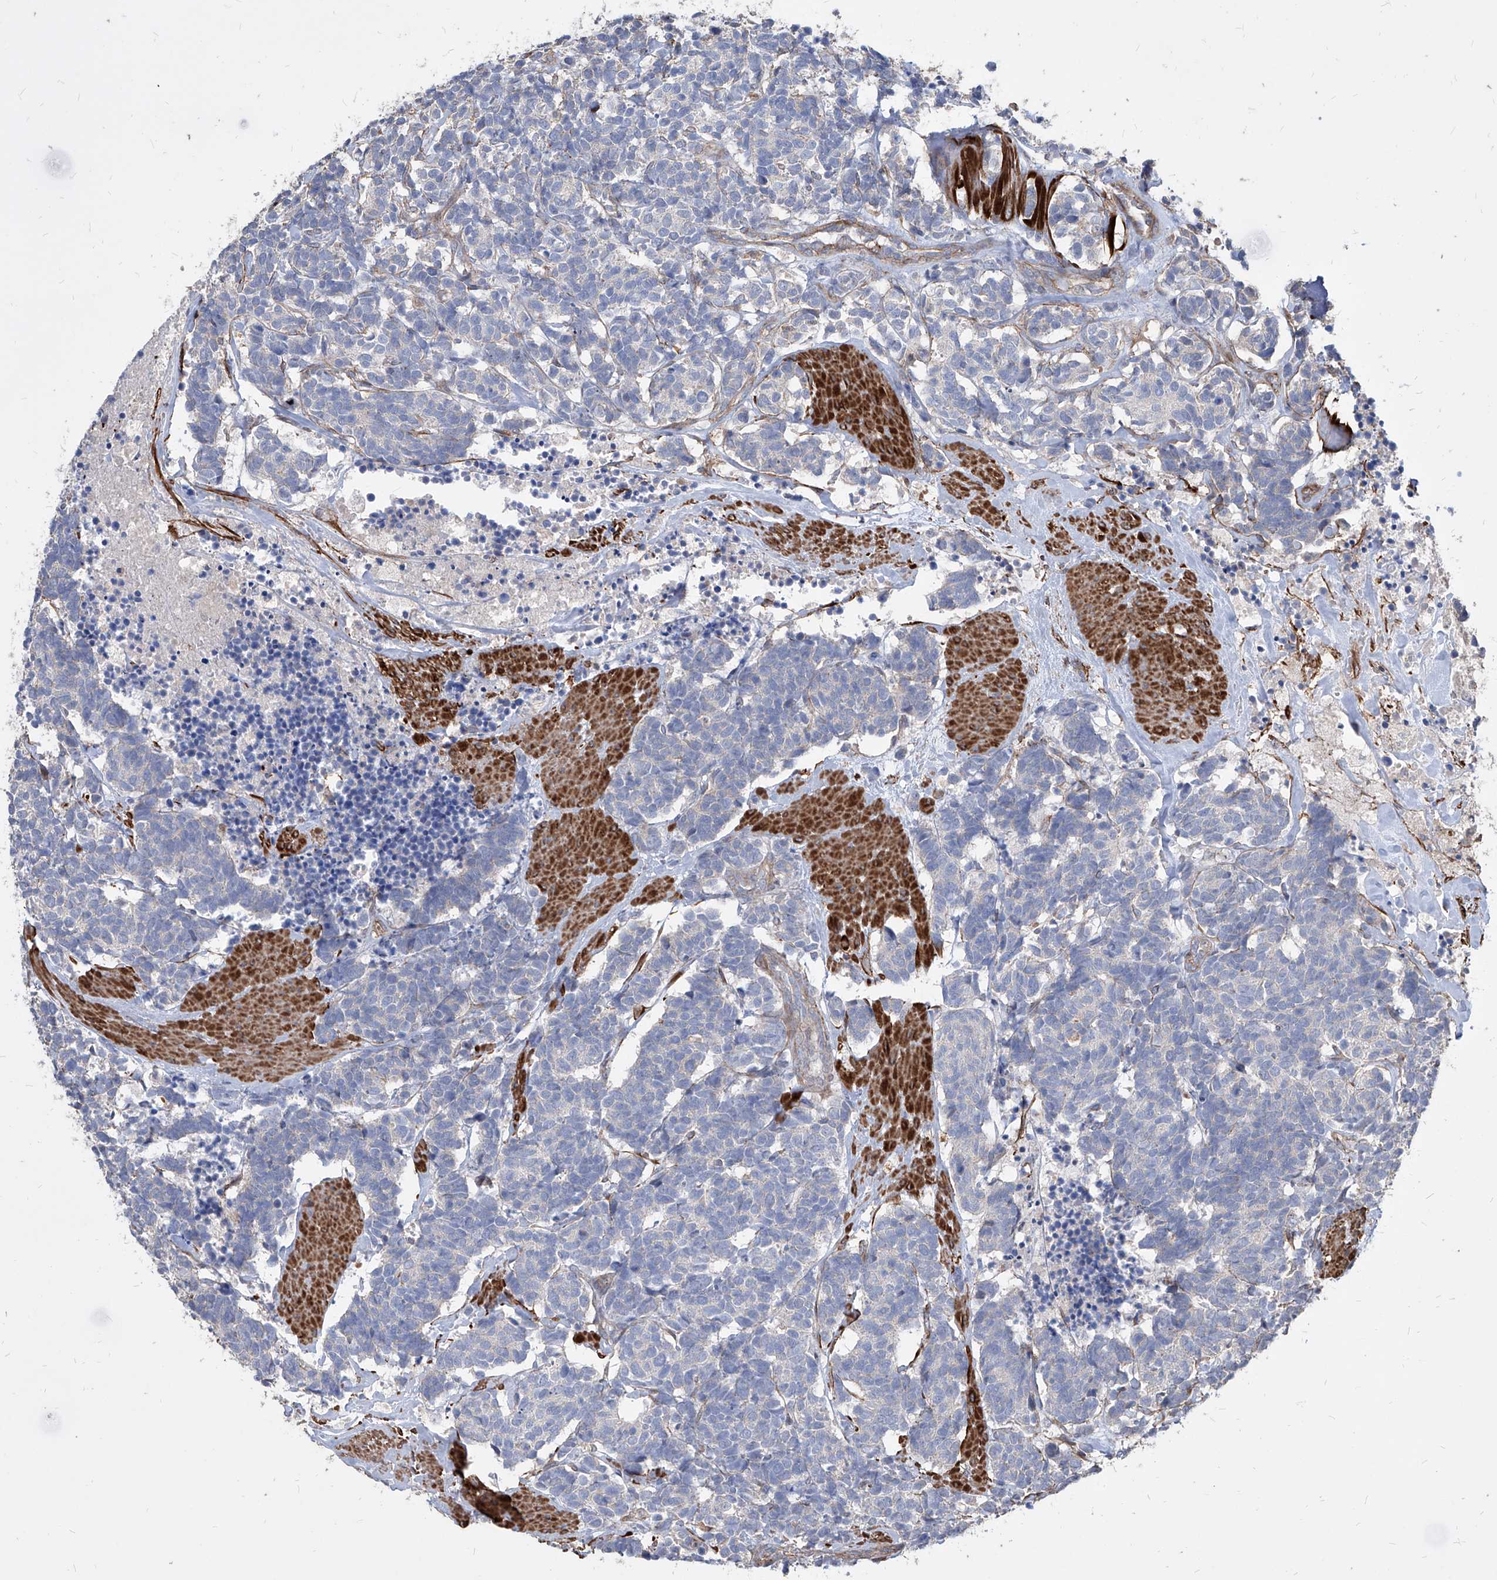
{"staining": {"intensity": "negative", "quantity": "none", "location": "none"}, "tissue": "carcinoid", "cell_type": "Tumor cells", "image_type": "cancer", "snomed": [{"axis": "morphology", "description": "Carcinoma, NOS"}, {"axis": "morphology", "description": "Carcinoid, malignant, NOS"}, {"axis": "topography", "description": "Urinary bladder"}], "caption": "Protein analysis of malignant carcinoid demonstrates no significant expression in tumor cells. (IHC, brightfield microscopy, high magnification).", "gene": "FAM83B", "patient": {"sex": "male", "age": 57}}